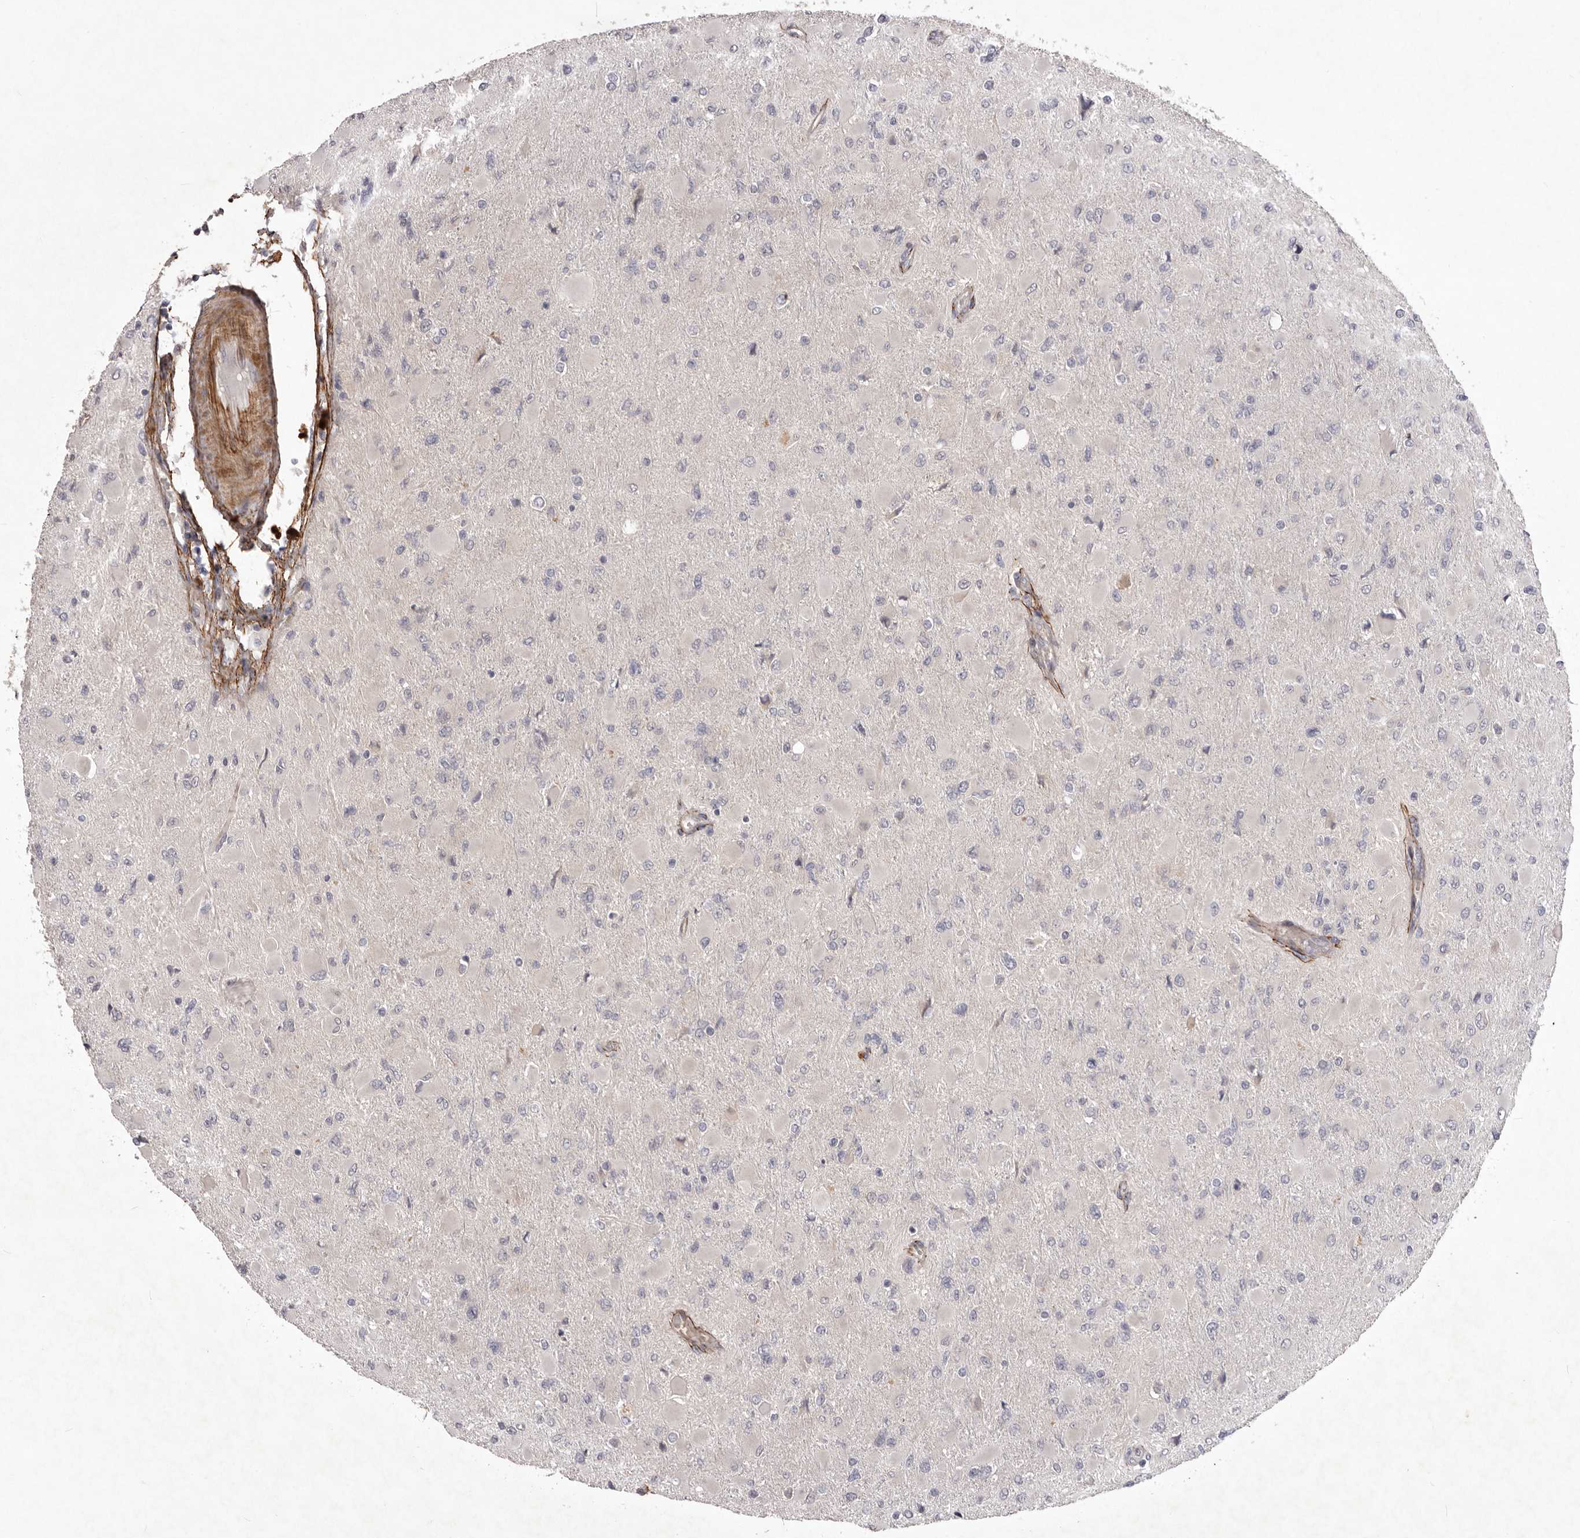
{"staining": {"intensity": "negative", "quantity": "none", "location": "none"}, "tissue": "glioma", "cell_type": "Tumor cells", "image_type": "cancer", "snomed": [{"axis": "morphology", "description": "Glioma, malignant, High grade"}, {"axis": "topography", "description": "Cerebral cortex"}], "caption": "Tumor cells are negative for protein expression in human malignant glioma (high-grade).", "gene": "HBS1L", "patient": {"sex": "female", "age": 36}}